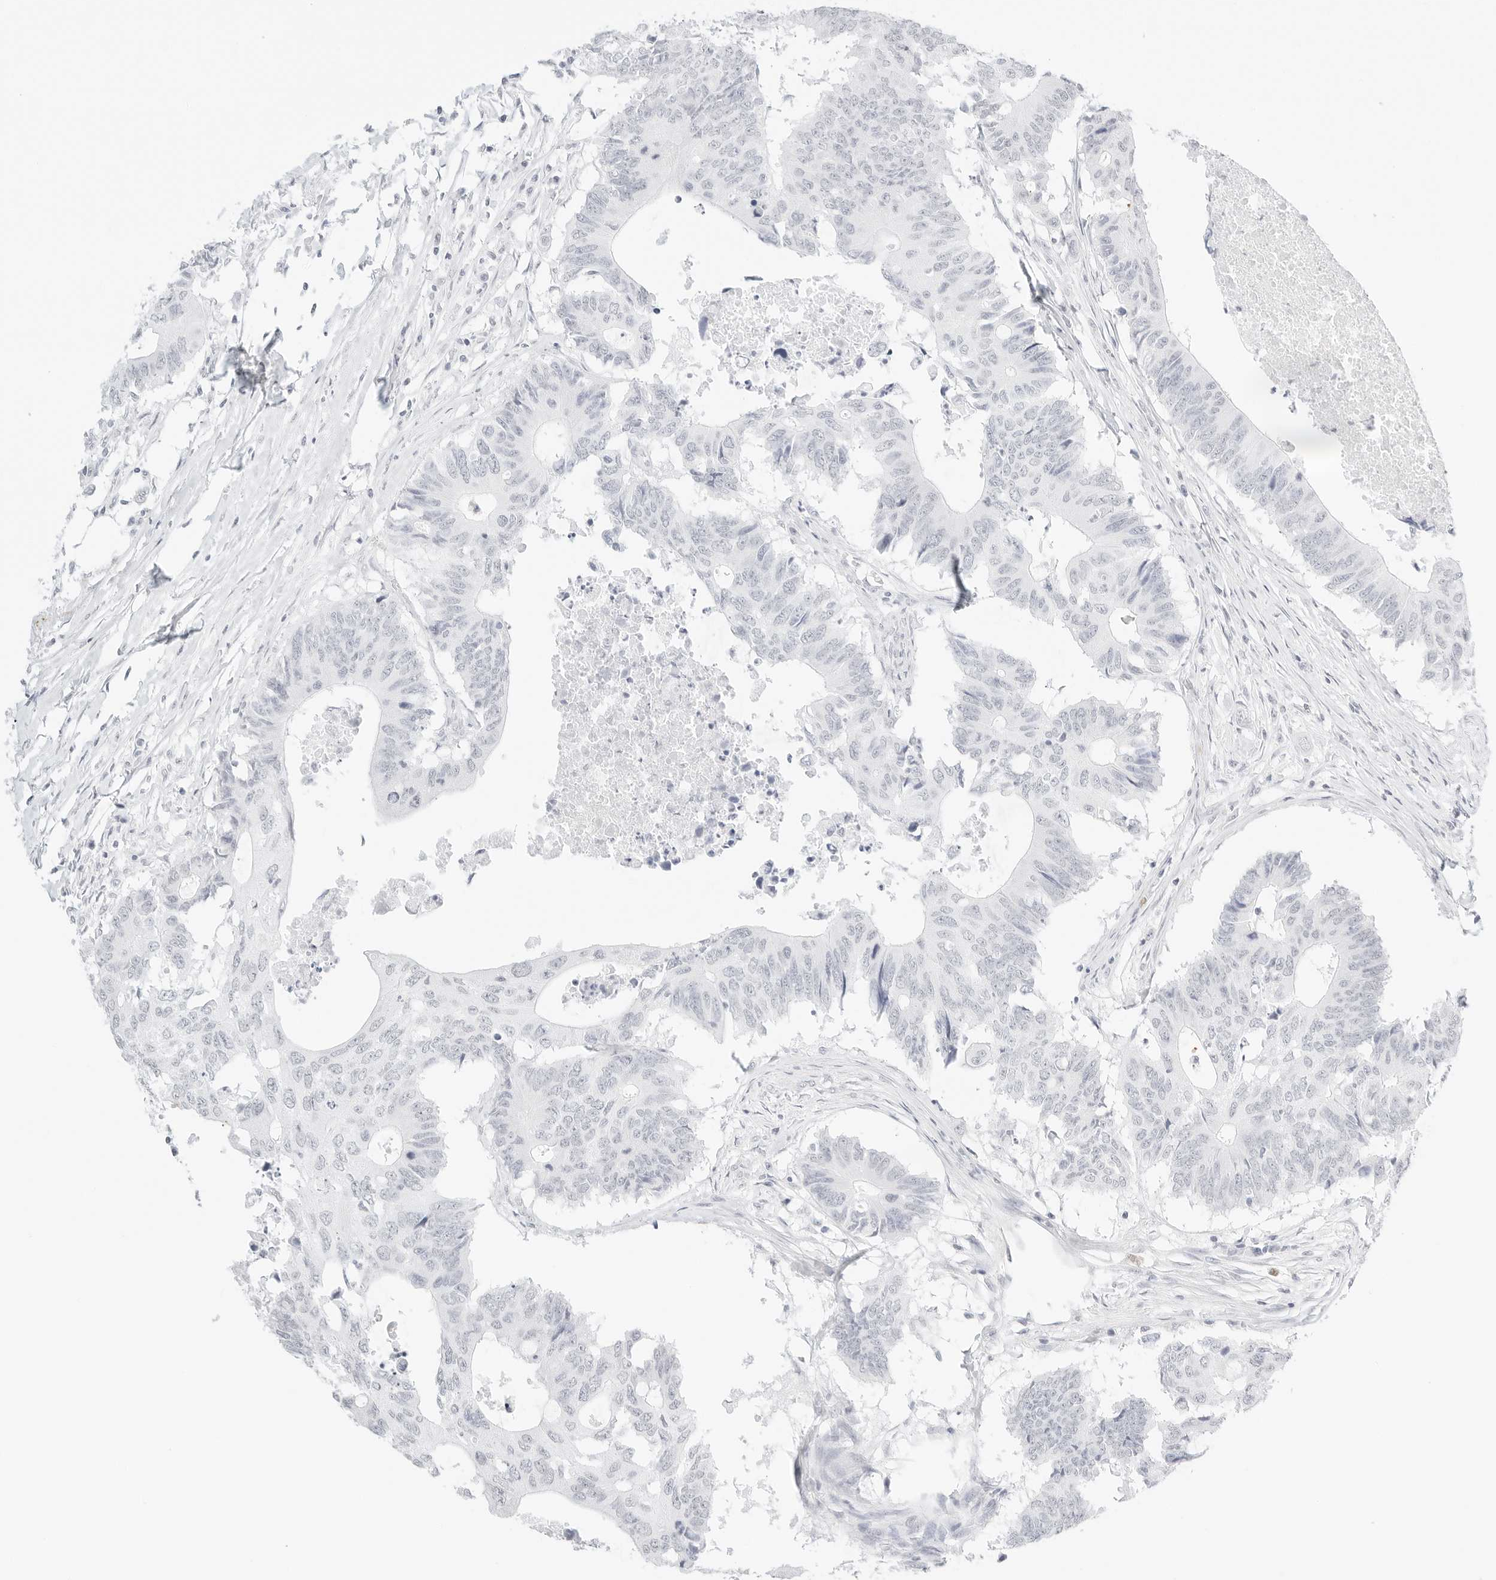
{"staining": {"intensity": "negative", "quantity": "none", "location": "none"}, "tissue": "colorectal cancer", "cell_type": "Tumor cells", "image_type": "cancer", "snomed": [{"axis": "morphology", "description": "Adenocarcinoma, NOS"}, {"axis": "topography", "description": "Colon"}], "caption": "DAB immunohistochemical staining of human adenocarcinoma (colorectal) displays no significant staining in tumor cells. (Stains: DAB (3,3'-diaminobenzidine) immunohistochemistry (IHC) with hematoxylin counter stain, Microscopy: brightfield microscopy at high magnification).", "gene": "FBLN5", "patient": {"sex": "male", "age": 71}}